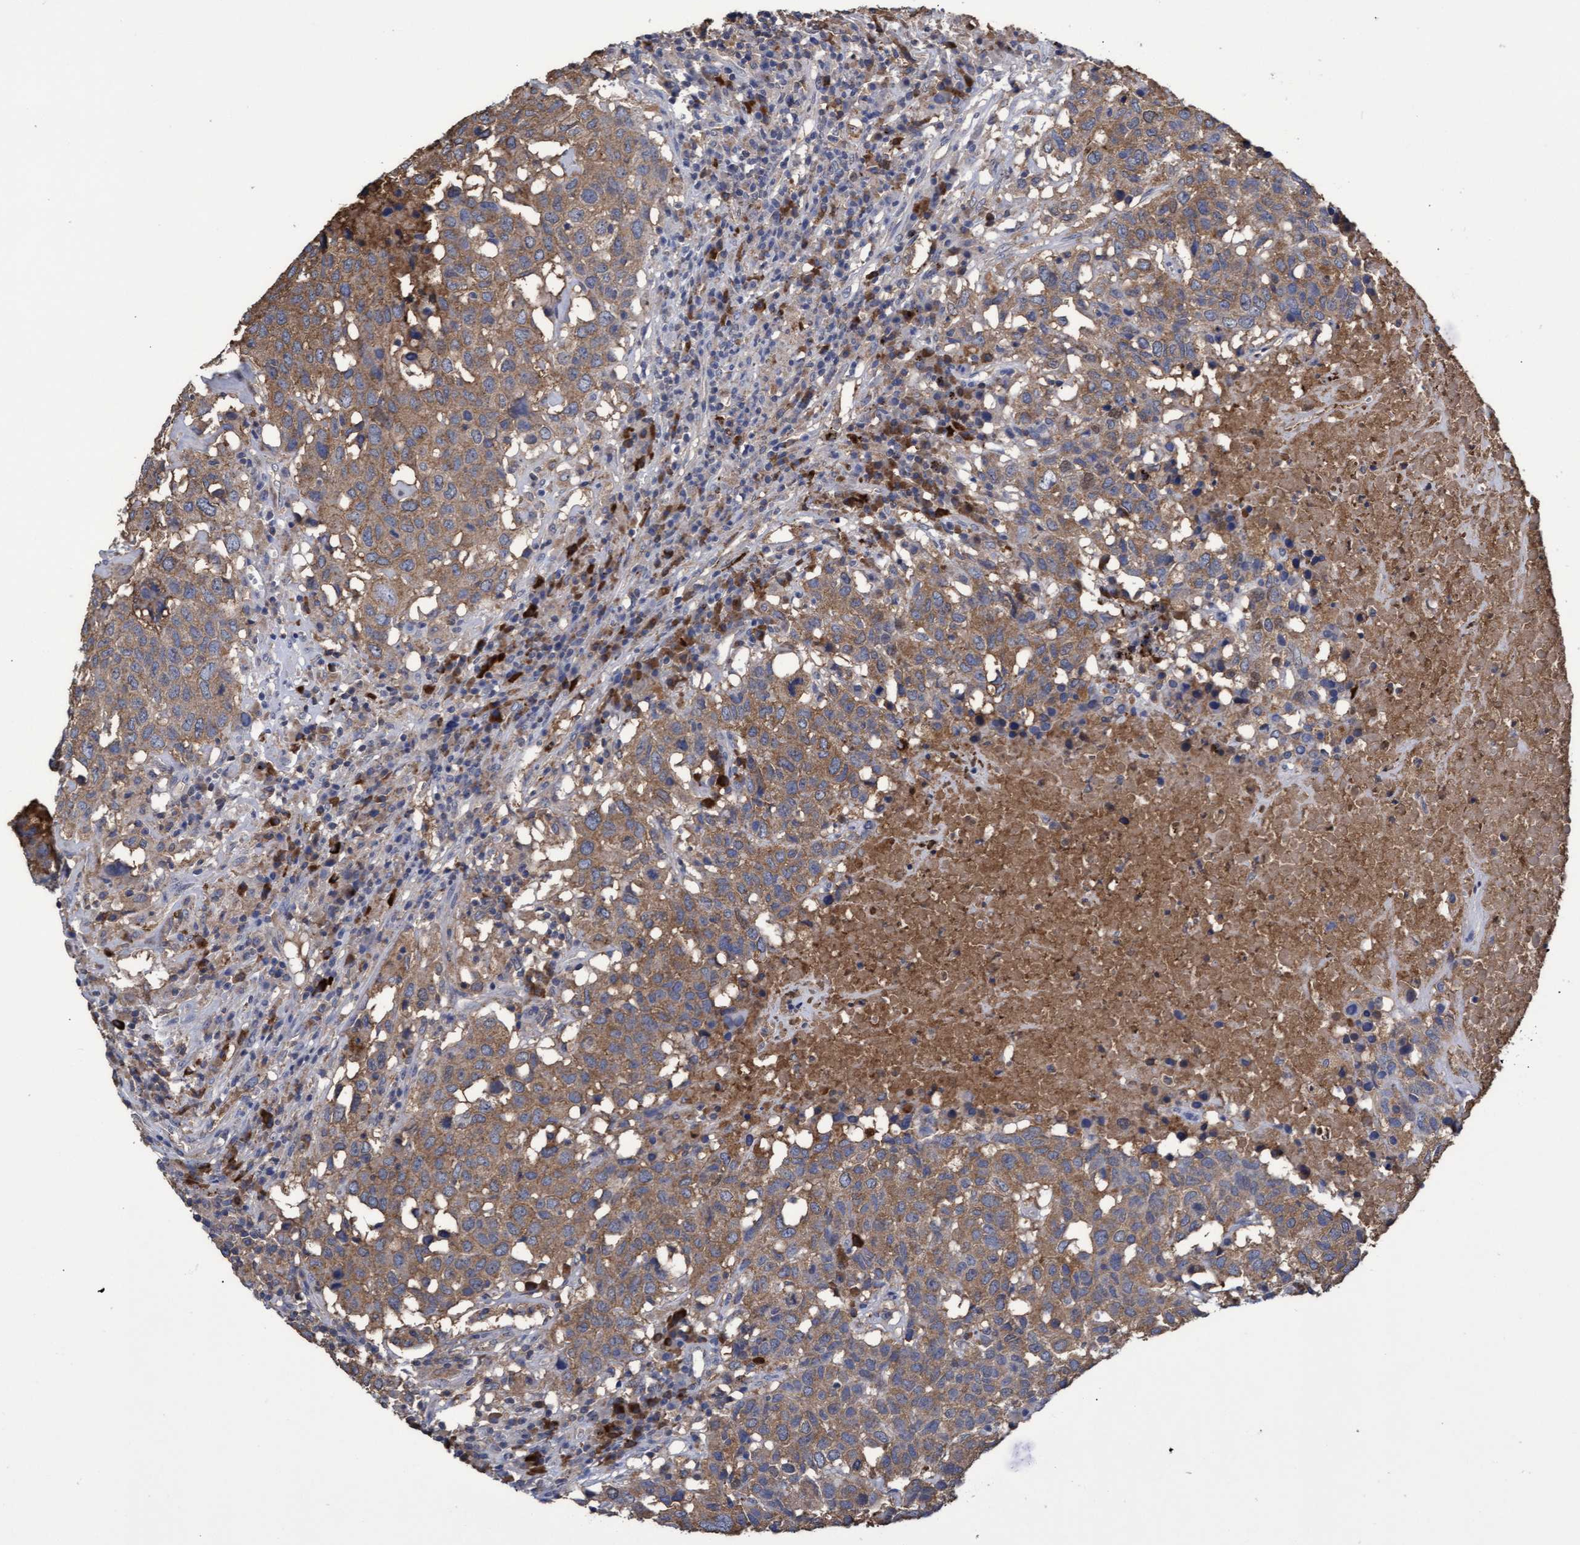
{"staining": {"intensity": "moderate", "quantity": ">75%", "location": "cytoplasmic/membranous"}, "tissue": "head and neck cancer", "cell_type": "Tumor cells", "image_type": "cancer", "snomed": [{"axis": "morphology", "description": "Squamous cell carcinoma, NOS"}, {"axis": "topography", "description": "Head-Neck"}], "caption": "Head and neck cancer stained with IHC demonstrates moderate cytoplasmic/membranous staining in about >75% of tumor cells. The protein of interest is stained brown, and the nuclei are stained in blue (DAB (3,3'-diaminobenzidine) IHC with brightfield microscopy, high magnification).", "gene": "GPR39", "patient": {"sex": "male", "age": 66}}